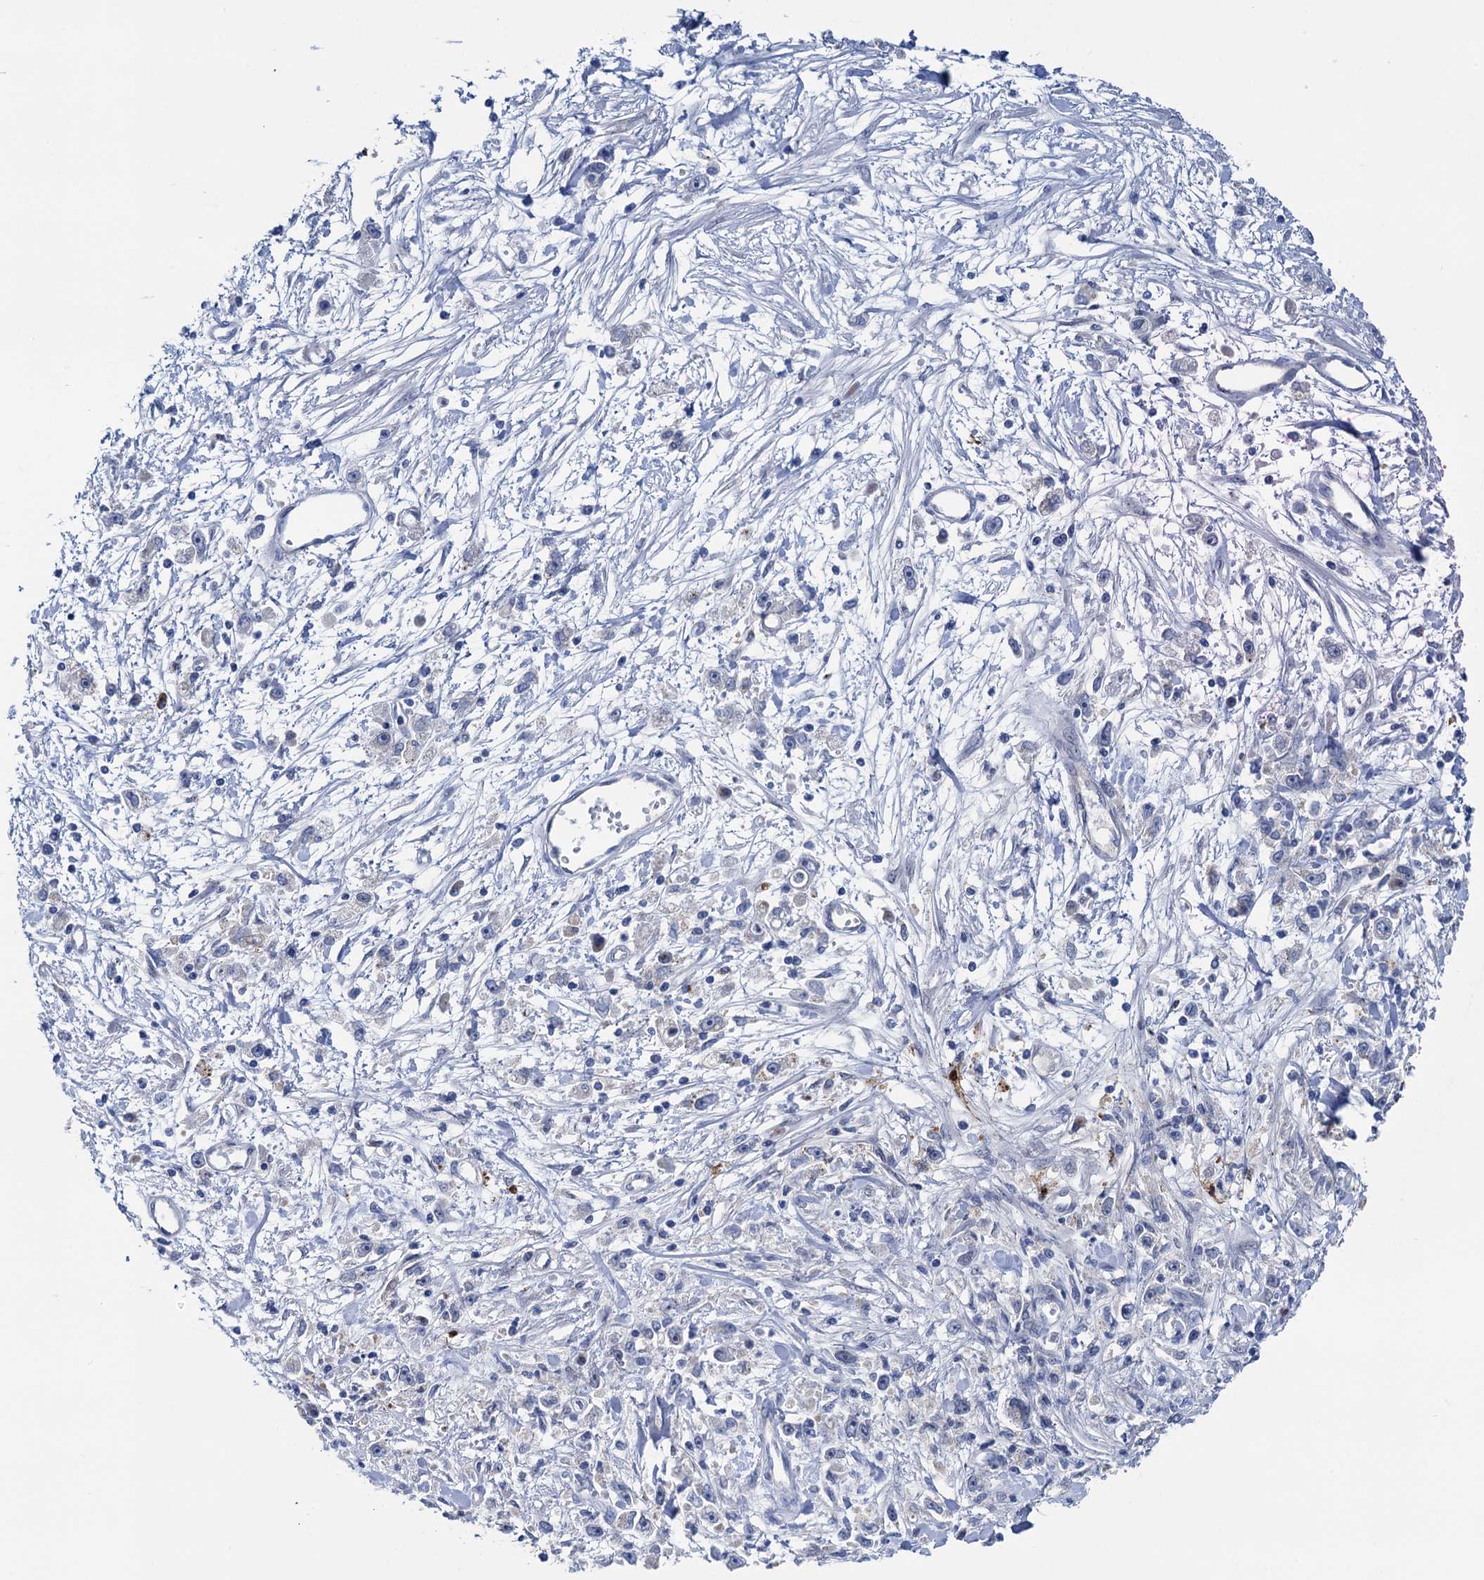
{"staining": {"intensity": "negative", "quantity": "none", "location": "none"}, "tissue": "stomach cancer", "cell_type": "Tumor cells", "image_type": "cancer", "snomed": [{"axis": "morphology", "description": "Adenocarcinoma, NOS"}, {"axis": "topography", "description": "Stomach"}], "caption": "Human adenocarcinoma (stomach) stained for a protein using immunohistochemistry exhibits no staining in tumor cells.", "gene": "ZNRD2", "patient": {"sex": "female", "age": 59}}